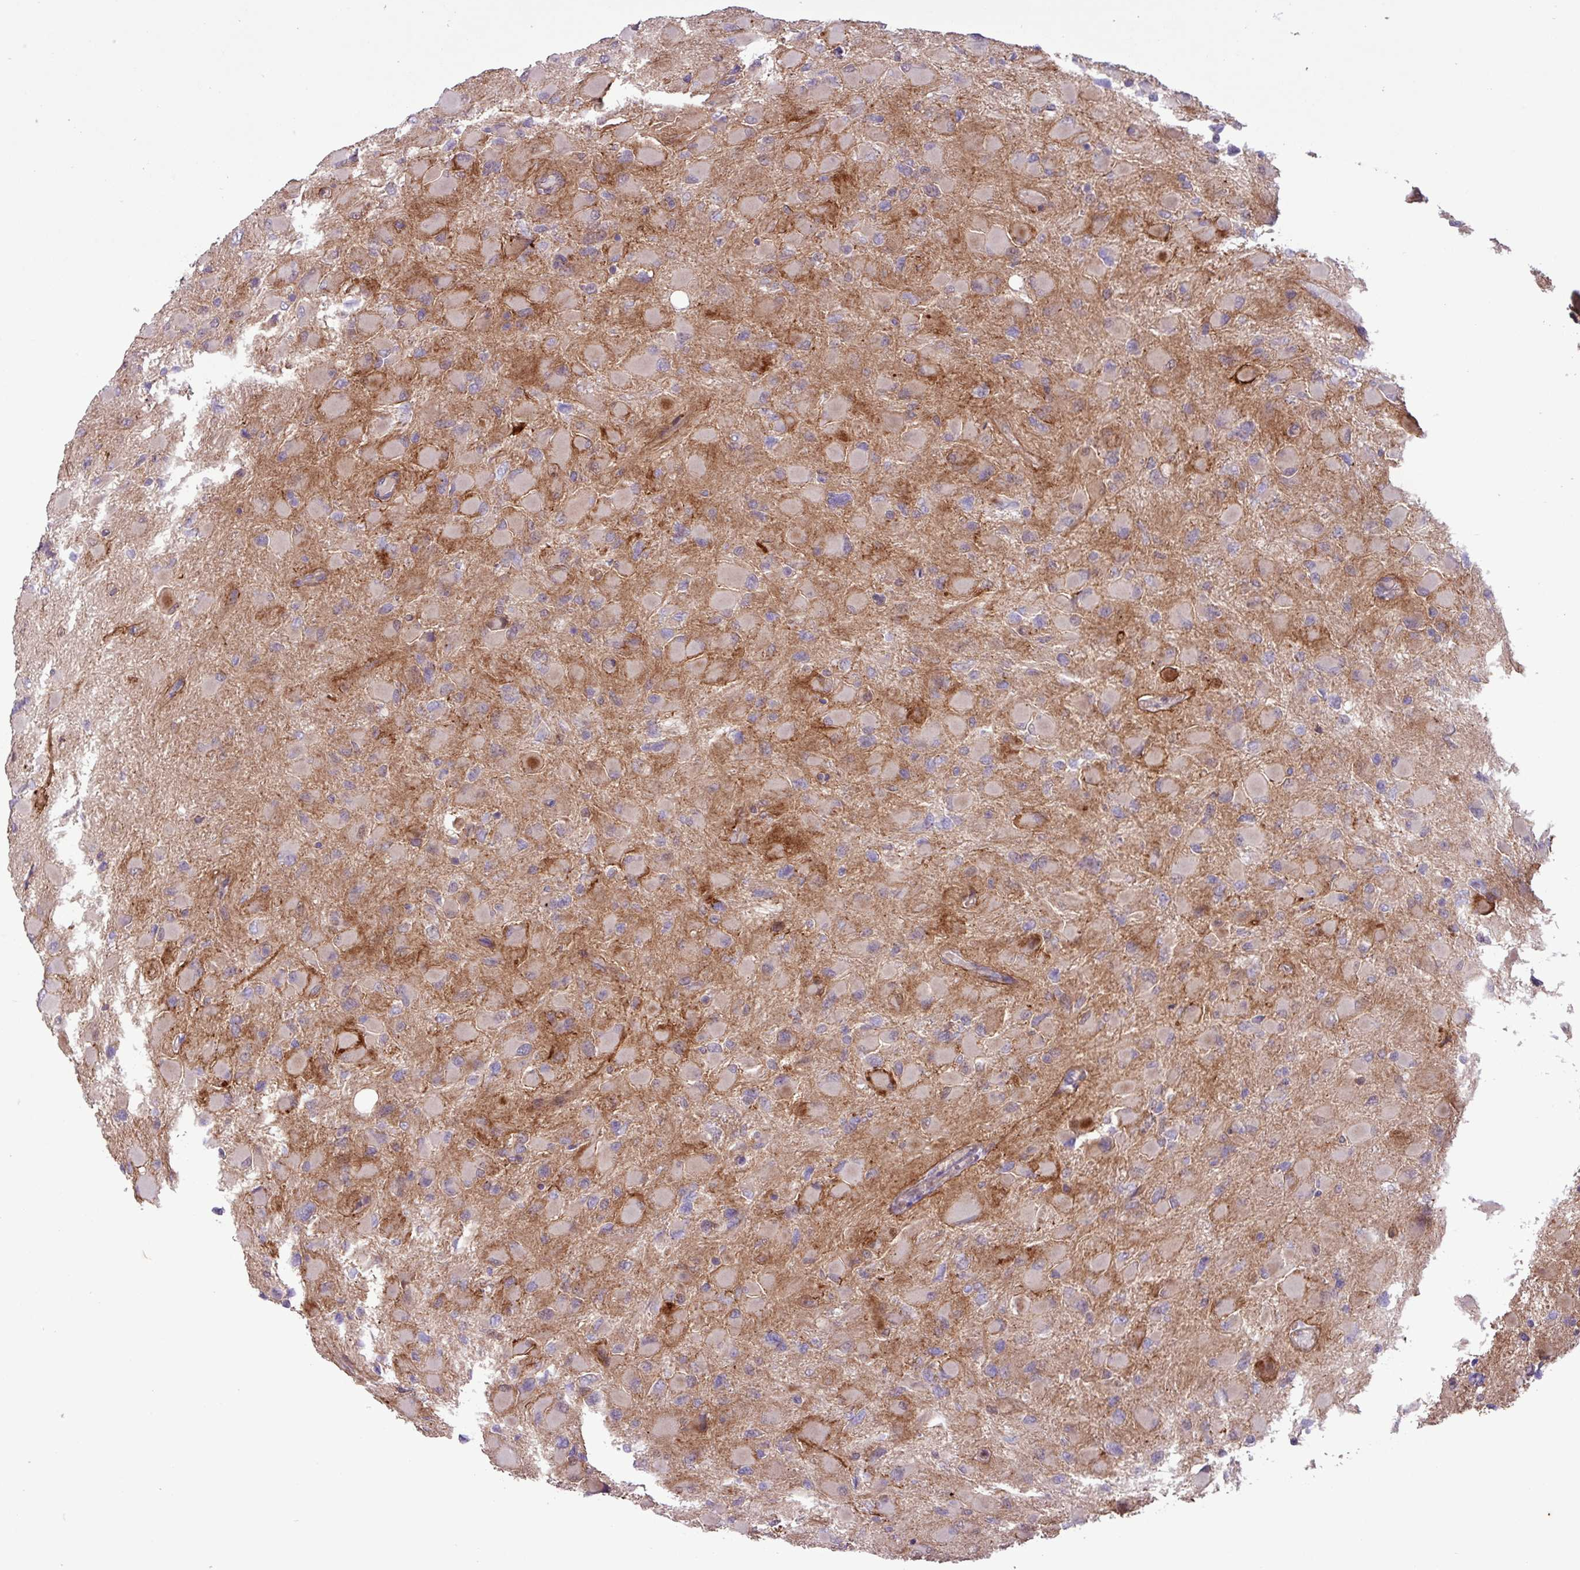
{"staining": {"intensity": "negative", "quantity": "none", "location": "none"}, "tissue": "glioma", "cell_type": "Tumor cells", "image_type": "cancer", "snomed": [{"axis": "morphology", "description": "Glioma, malignant, High grade"}, {"axis": "topography", "description": "Cerebral cortex"}], "caption": "Tumor cells are negative for brown protein staining in glioma.", "gene": "CNTRL", "patient": {"sex": "female", "age": 36}}